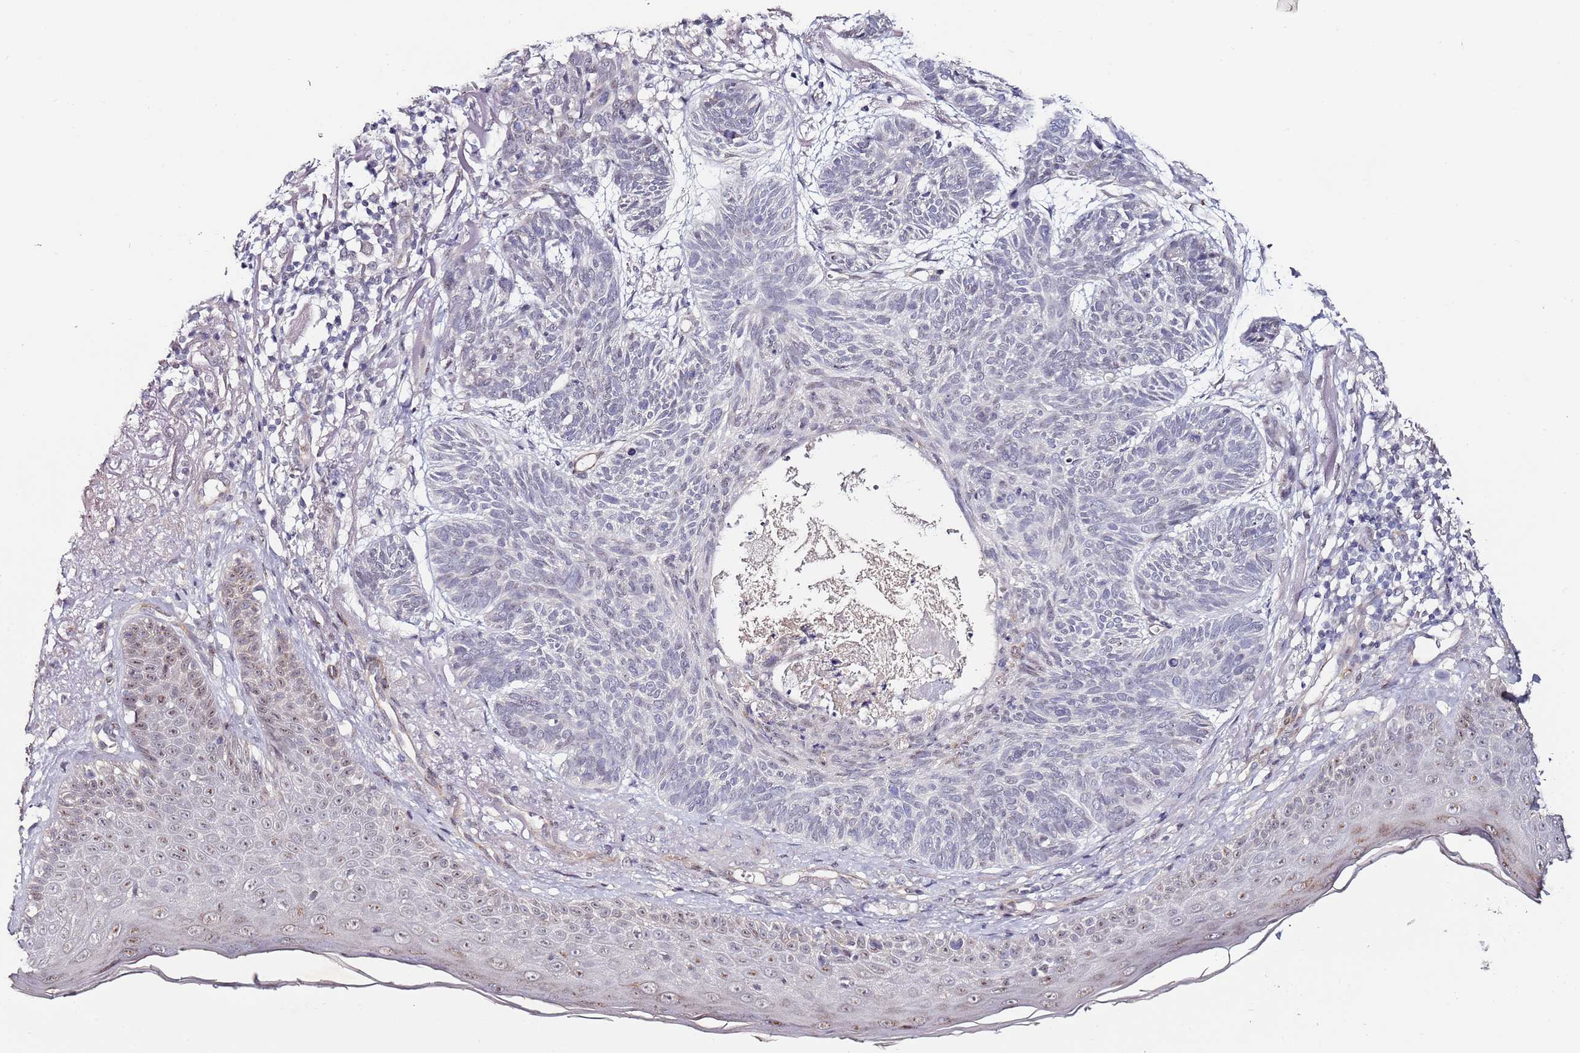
{"staining": {"intensity": "negative", "quantity": "none", "location": "none"}, "tissue": "skin cancer", "cell_type": "Tumor cells", "image_type": "cancer", "snomed": [{"axis": "morphology", "description": "Normal tissue, NOS"}, {"axis": "morphology", "description": "Basal cell carcinoma"}, {"axis": "topography", "description": "Skin"}], "caption": "DAB (3,3'-diaminobenzidine) immunohistochemical staining of skin cancer (basal cell carcinoma) demonstrates no significant staining in tumor cells.", "gene": "DUSP28", "patient": {"sex": "male", "age": 66}}